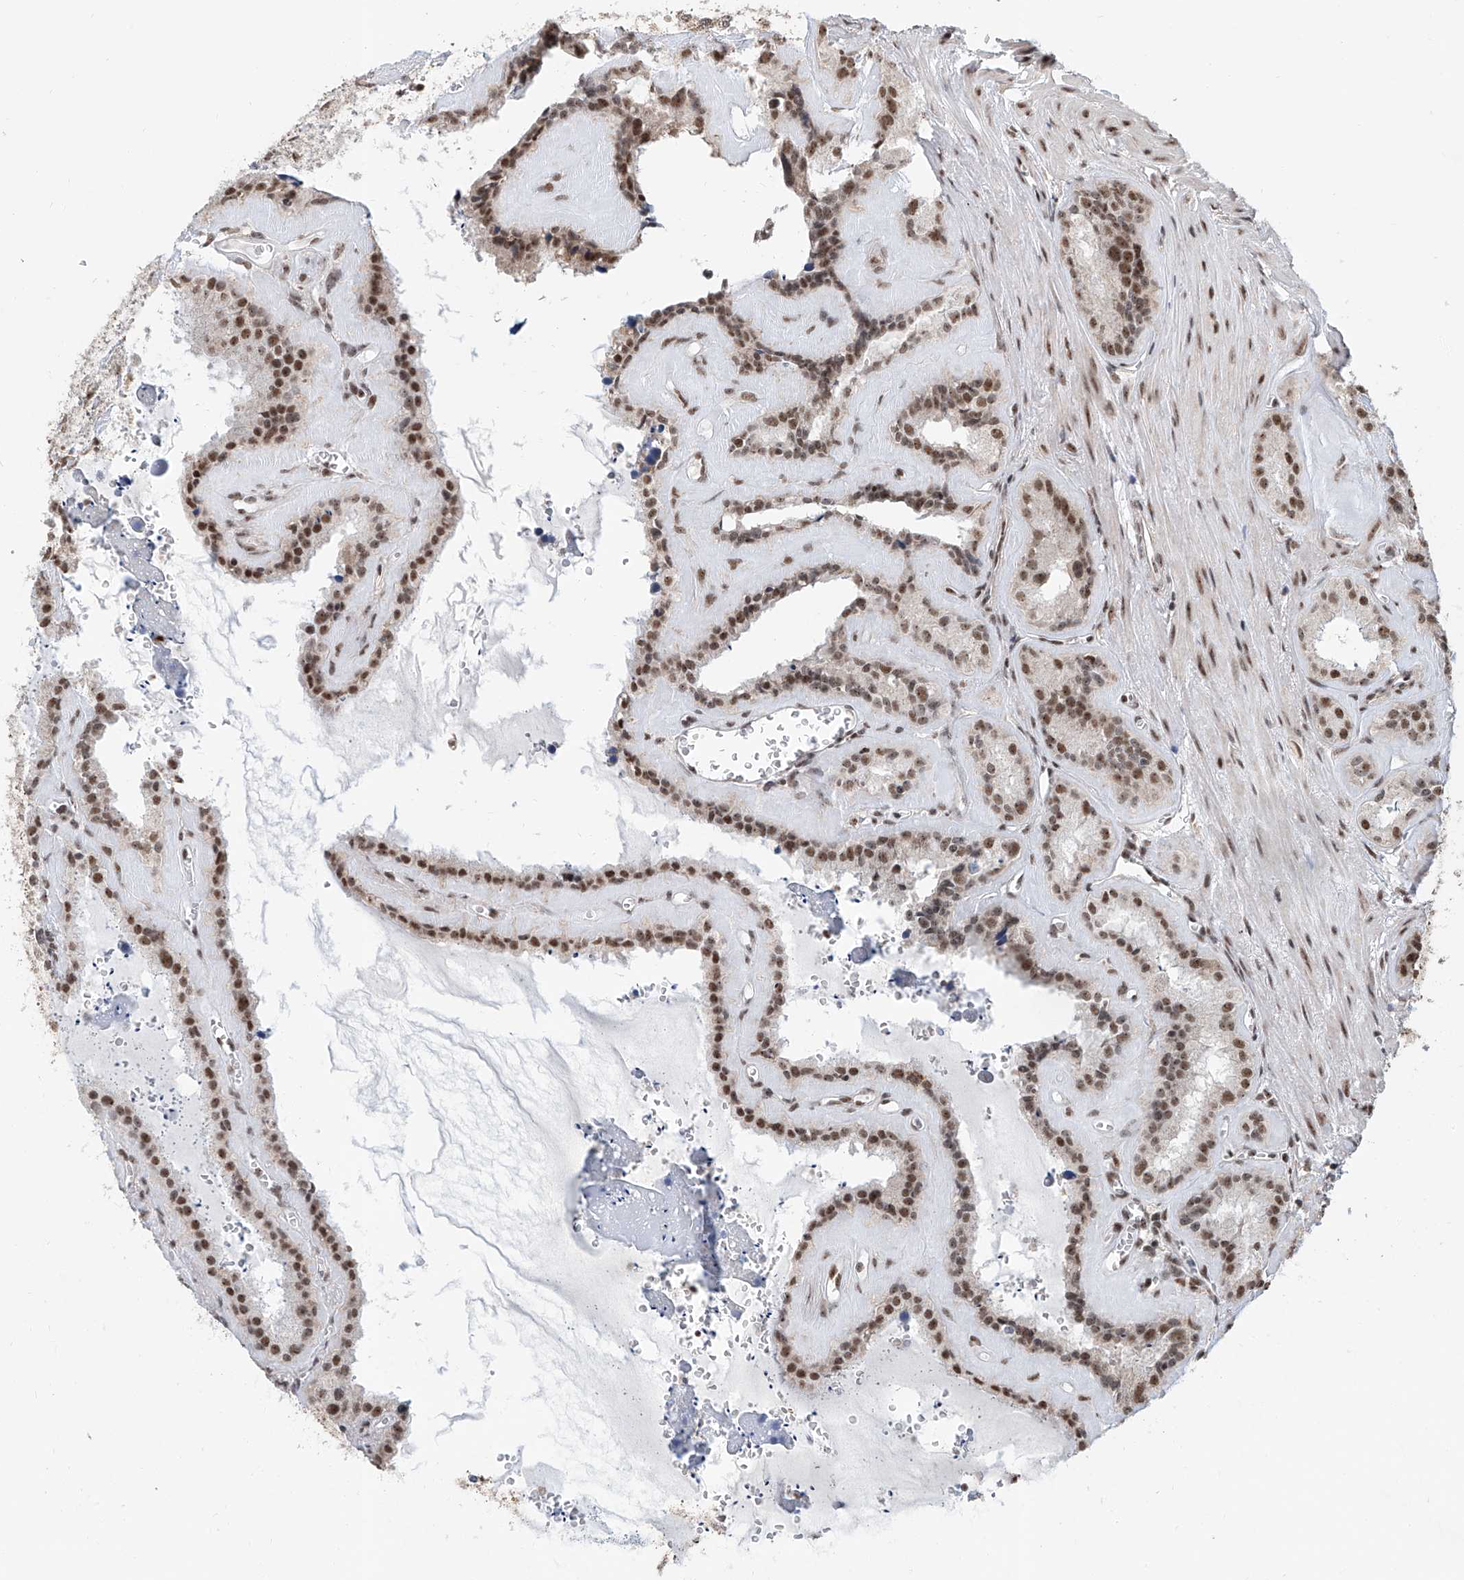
{"staining": {"intensity": "moderate", "quantity": ">75%", "location": "cytoplasmic/membranous,nuclear"}, "tissue": "seminal vesicle", "cell_type": "Glandular cells", "image_type": "normal", "snomed": [{"axis": "morphology", "description": "Normal tissue, NOS"}, {"axis": "topography", "description": "Prostate"}, {"axis": "topography", "description": "Seminal veicle"}], "caption": "Immunohistochemistry (IHC) of unremarkable seminal vesicle shows medium levels of moderate cytoplasmic/membranous,nuclear positivity in approximately >75% of glandular cells.", "gene": "SDE2", "patient": {"sex": "male", "age": 59}}